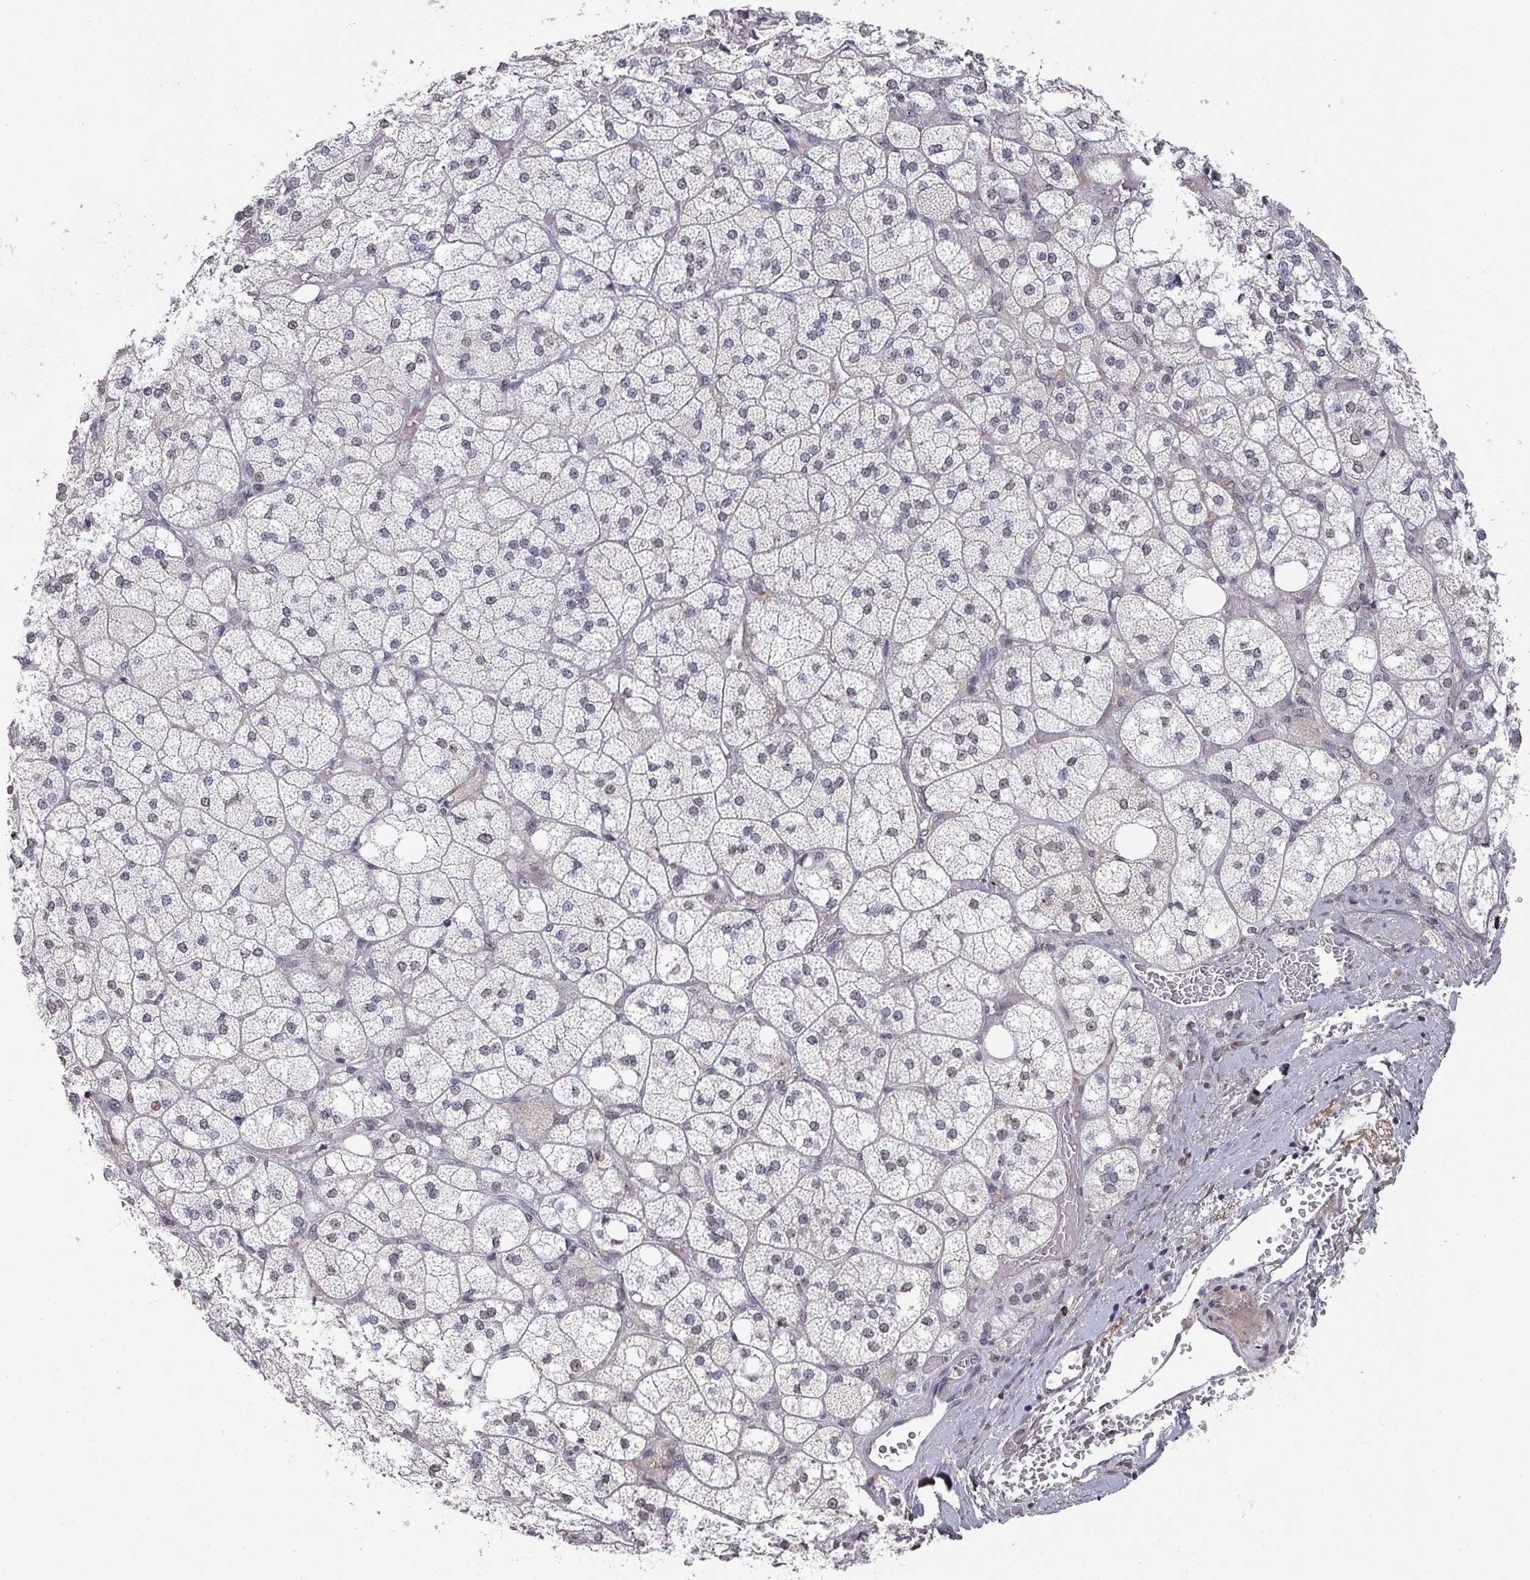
{"staining": {"intensity": "weak", "quantity": "<25%", "location": "nuclear"}, "tissue": "adrenal gland", "cell_type": "Glandular cells", "image_type": "normal", "snomed": [{"axis": "morphology", "description": "Normal tissue, NOS"}, {"axis": "topography", "description": "Adrenal gland"}], "caption": "IHC of benign adrenal gland shows no positivity in glandular cells.", "gene": "ZNF654", "patient": {"sex": "male", "age": 61}}